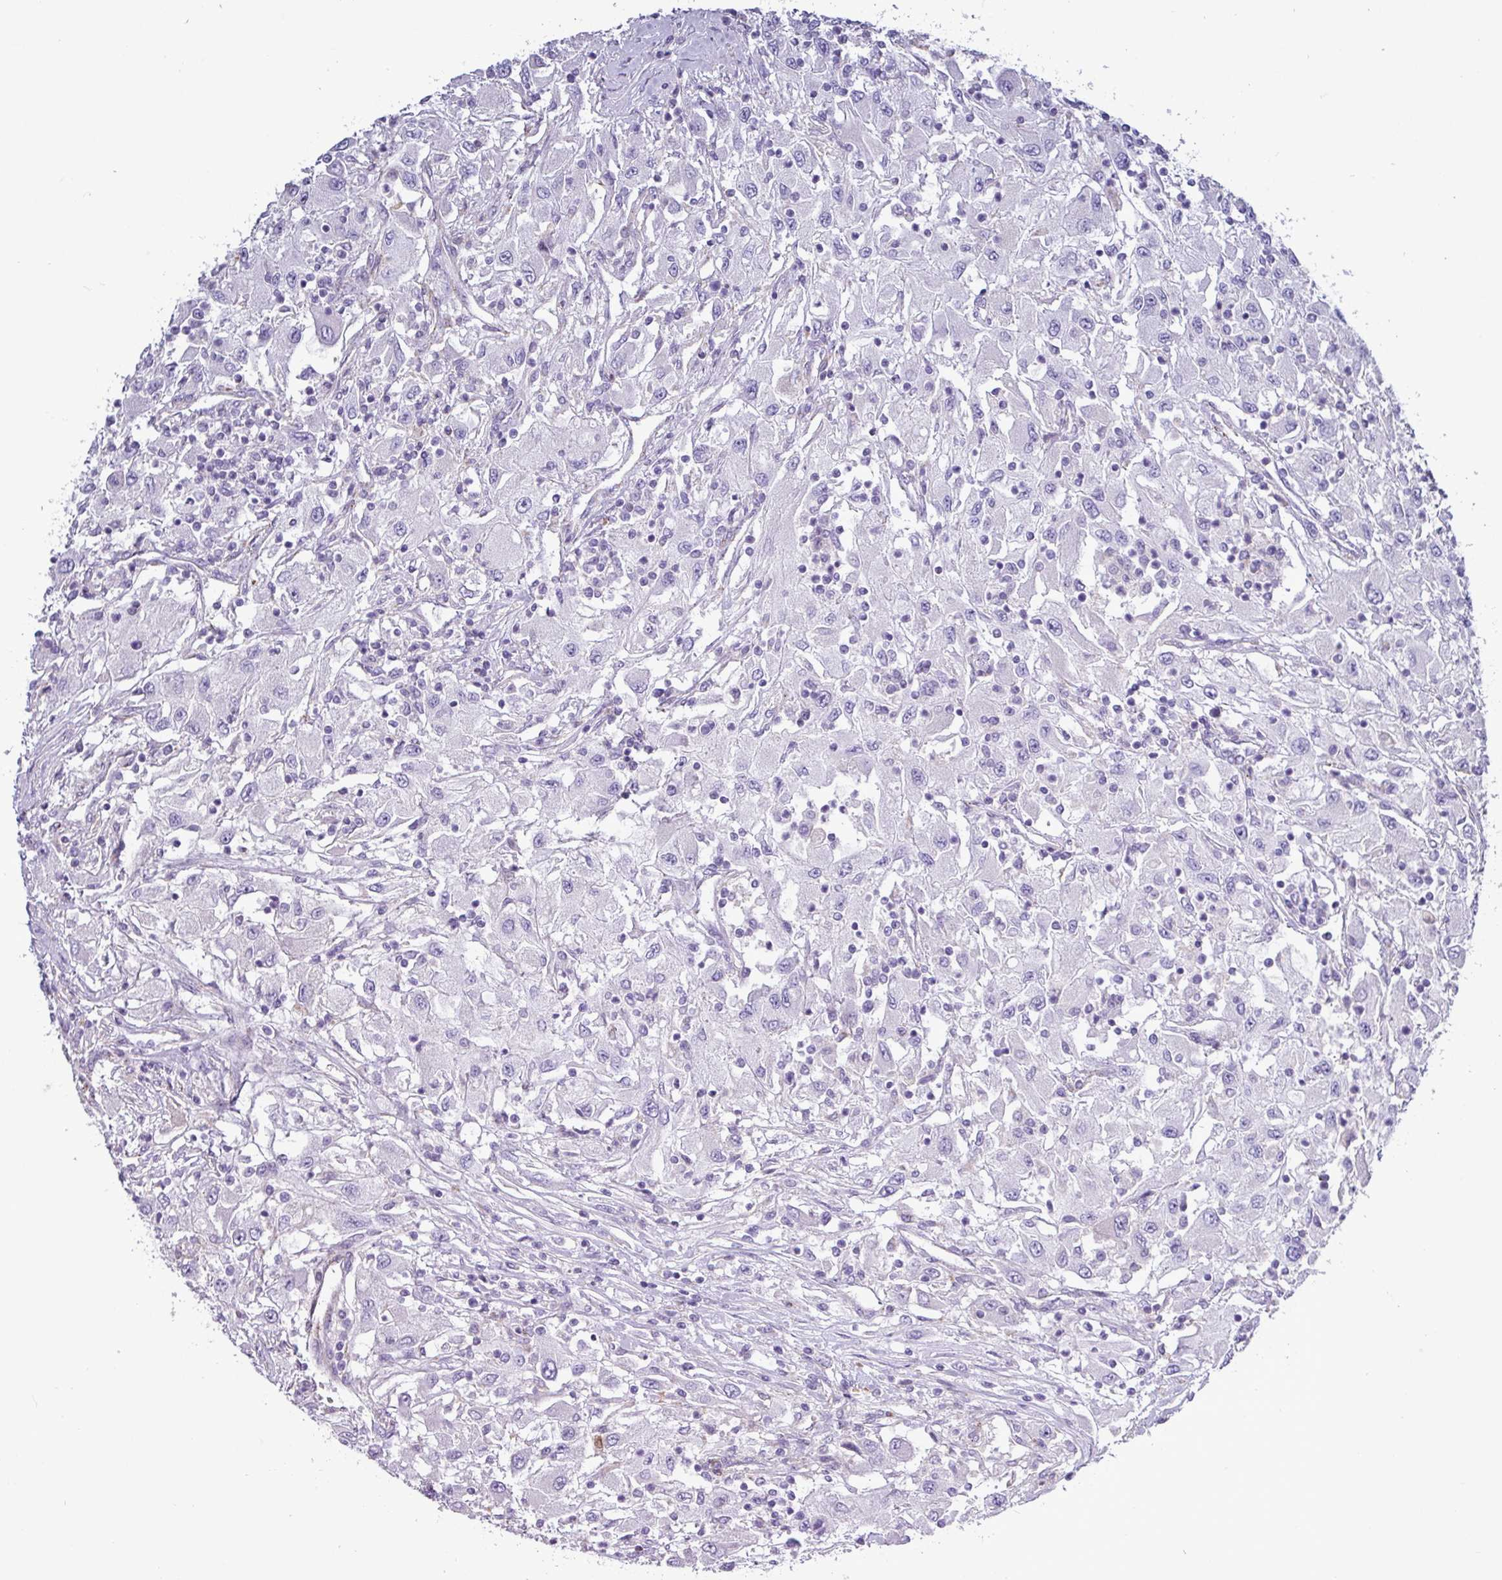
{"staining": {"intensity": "negative", "quantity": "none", "location": "none"}, "tissue": "renal cancer", "cell_type": "Tumor cells", "image_type": "cancer", "snomed": [{"axis": "morphology", "description": "Adenocarcinoma, NOS"}, {"axis": "topography", "description": "Kidney"}], "caption": "High magnification brightfield microscopy of renal adenocarcinoma stained with DAB (3,3'-diaminobenzidine) (brown) and counterstained with hematoxylin (blue): tumor cells show no significant expression. (DAB IHC, high magnification).", "gene": "AMIGO2", "patient": {"sex": "female", "age": 67}}